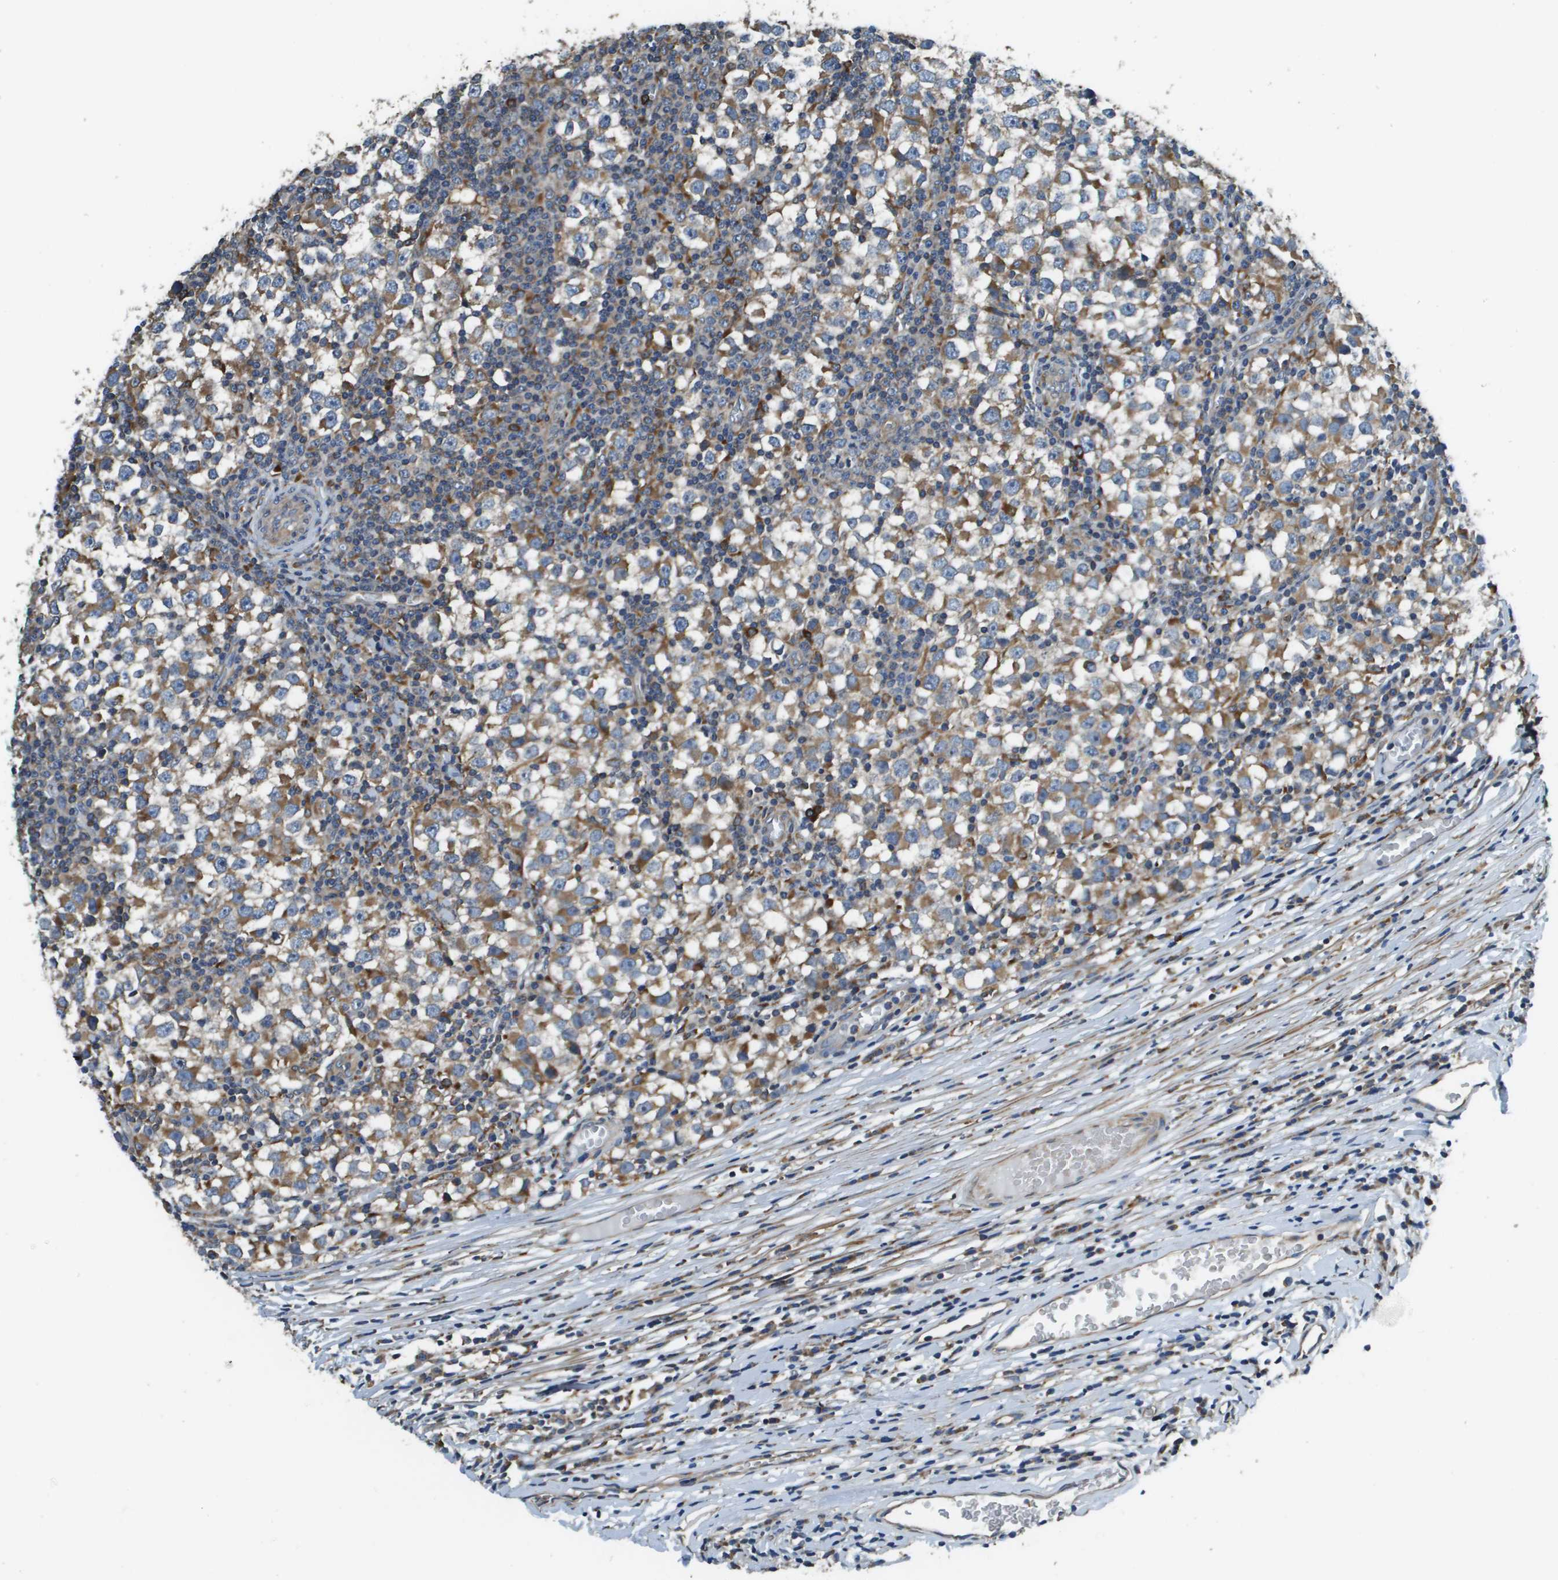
{"staining": {"intensity": "moderate", "quantity": "25%-75%", "location": "cytoplasmic/membranous"}, "tissue": "testis cancer", "cell_type": "Tumor cells", "image_type": "cancer", "snomed": [{"axis": "morphology", "description": "Seminoma, NOS"}, {"axis": "topography", "description": "Testis"}], "caption": "Immunohistochemical staining of human testis cancer (seminoma) exhibits medium levels of moderate cytoplasmic/membranous staining in about 25%-75% of tumor cells. (Stains: DAB in brown, nuclei in blue, Microscopy: brightfield microscopy at high magnification).", "gene": "CNPY3", "patient": {"sex": "male", "age": 65}}